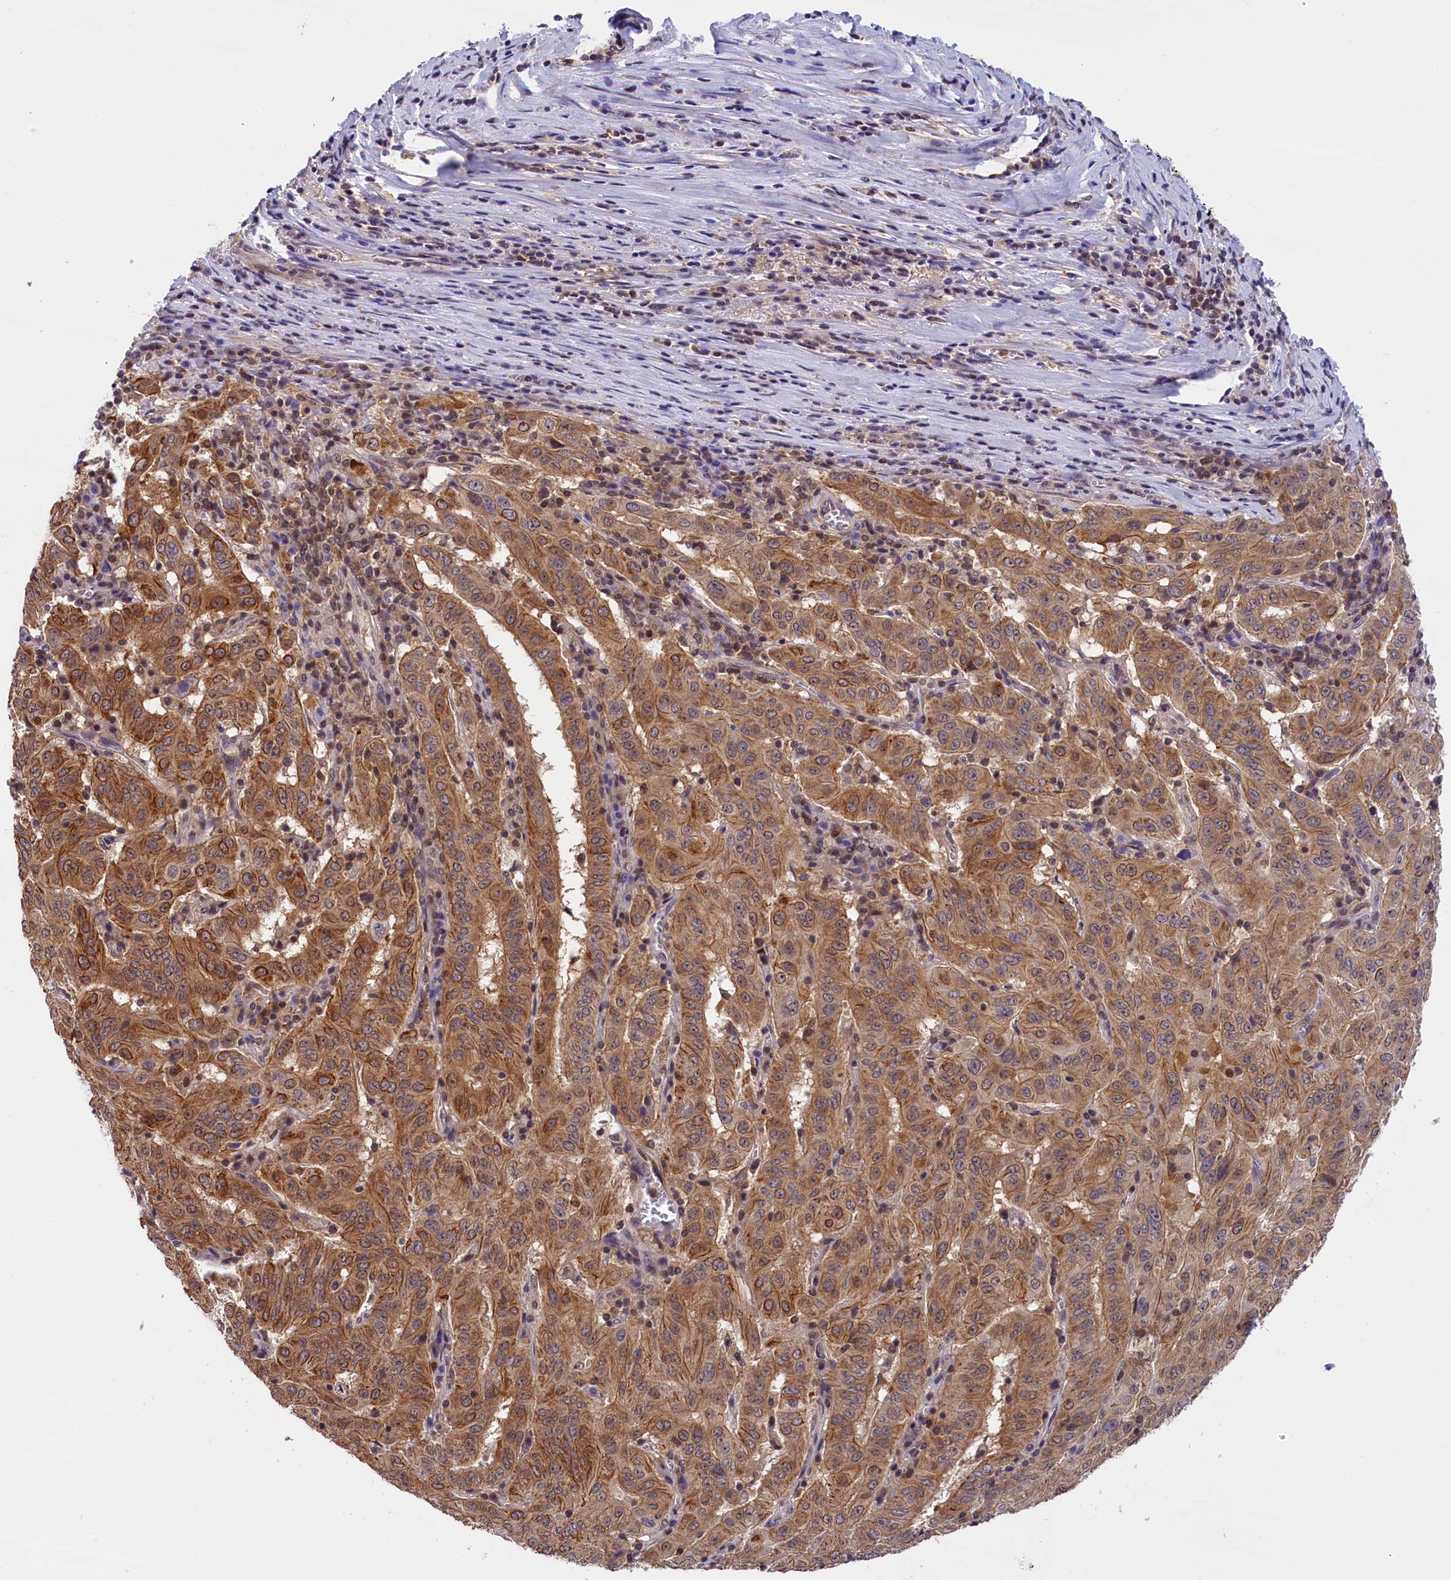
{"staining": {"intensity": "strong", "quantity": ">75%", "location": "cytoplasmic/membranous"}, "tissue": "pancreatic cancer", "cell_type": "Tumor cells", "image_type": "cancer", "snomed": [{"axis": "morphology", "description": "Adenocarcinoma, NOS"}, {"axis": "topography", "description": "Pancreas"}], "caption": "Protein staining of pancreatic cancer (adenocarcinoma) tissue exhibits strong cytoplasmic/membranous positivity in about >75% of tumor cells.", "gene": "TBCB", "patient": {"sex": "male", "age": 63}}